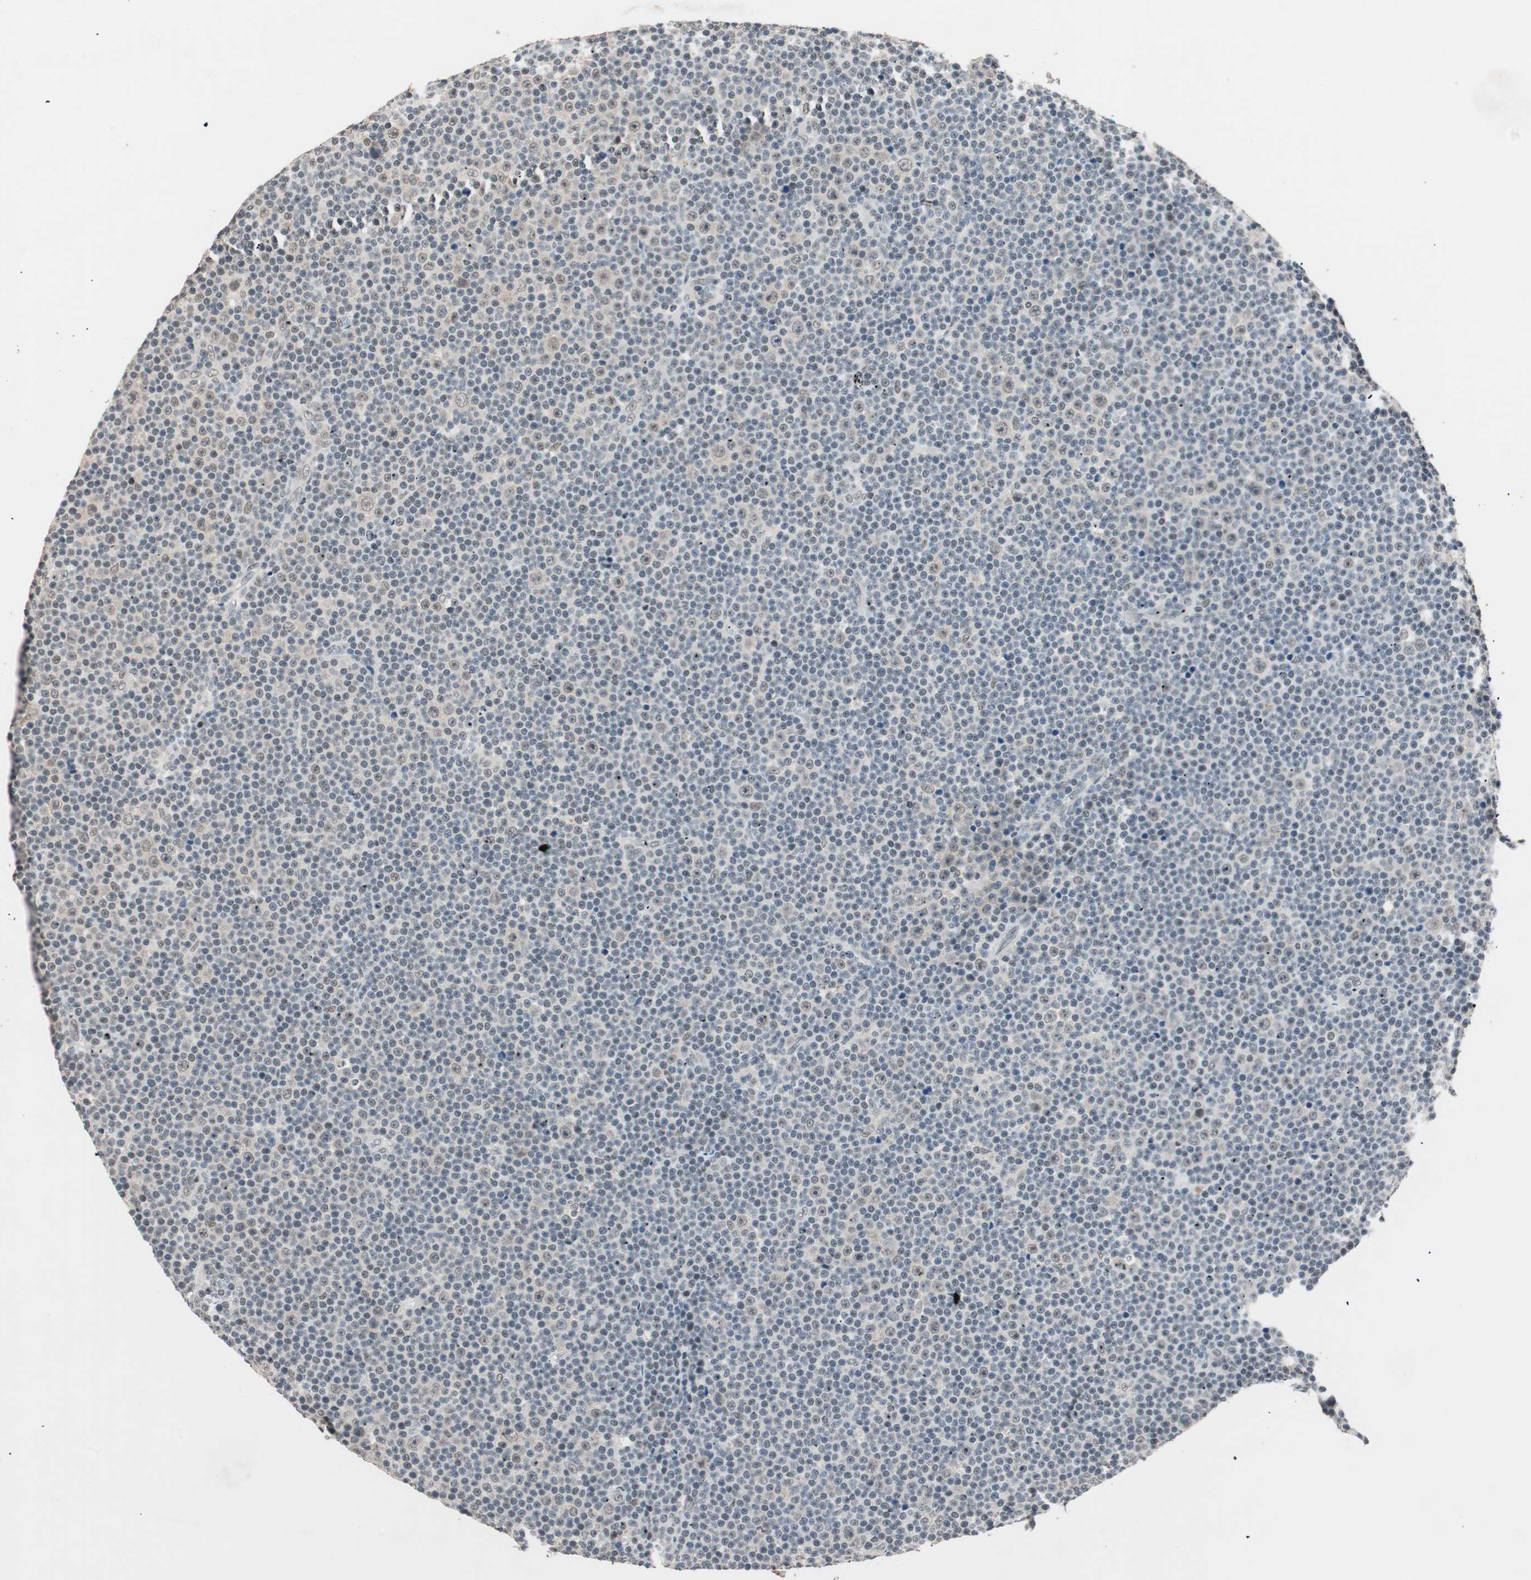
{"staining": {"intensity": "weak", "quantity": "<25%", "location": "nuclear"}, "tissue": "lymphoma", "cell_type": "Tumor cells", "image_type": "cancer", "snomed": [{"axis": "morphology", "description": "Malignant lymphoma, non-Hodgkin's type, Low grade"}, {"axis": "topography", "description": "Lymph node"}], "caption": "This is an IHC histopathology image of human malignant lymphoma, non-Hodgkin's type (low-grade). There is no positivity in tumor cells.", "gene": "NFRKB", "patient": {"sex": "female", "age": 67}}